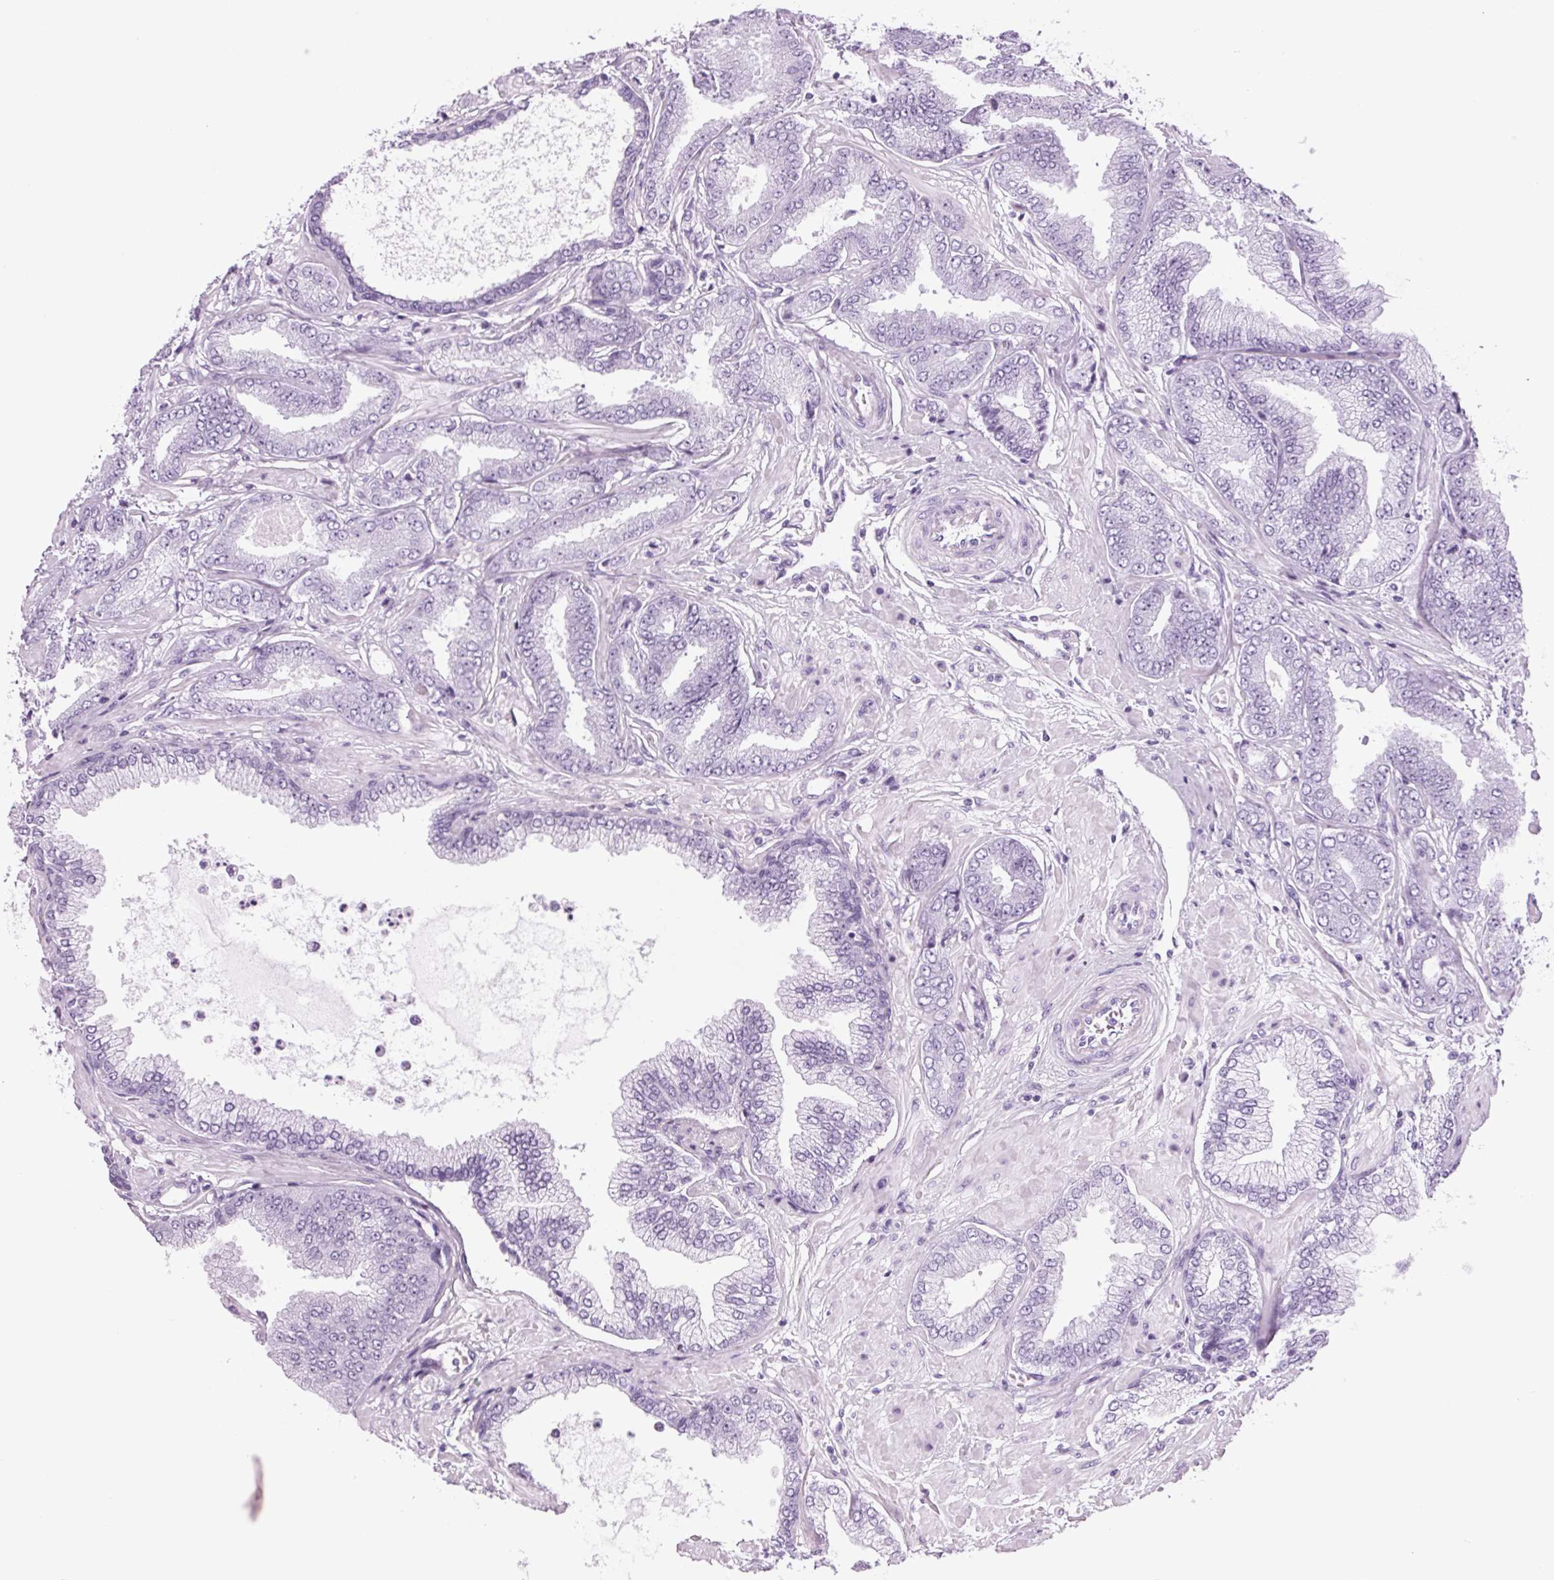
{"staining": {"intensity": "negative", "quantity": "none", "location": "none"}, "tissue": "prostate cancer", "cell_type": "Tumor cells", "image_type": "cancer", "snomed": [{"axis": "morphology", "description": "Adenocarcinoma, Low grade"}, {"axis": "topography", "description": "Prostate"}], "caption": "Tumor cells show no significant staining in prostate adenocarcinoma (low-grade). (DAB (3,3'-diaminobenzidine) immunohistochemistry visualized using brightfield microscopy, high magnification).", "gene": "PPP1R1A", "patient": {"sex": "male", "age": 55}}